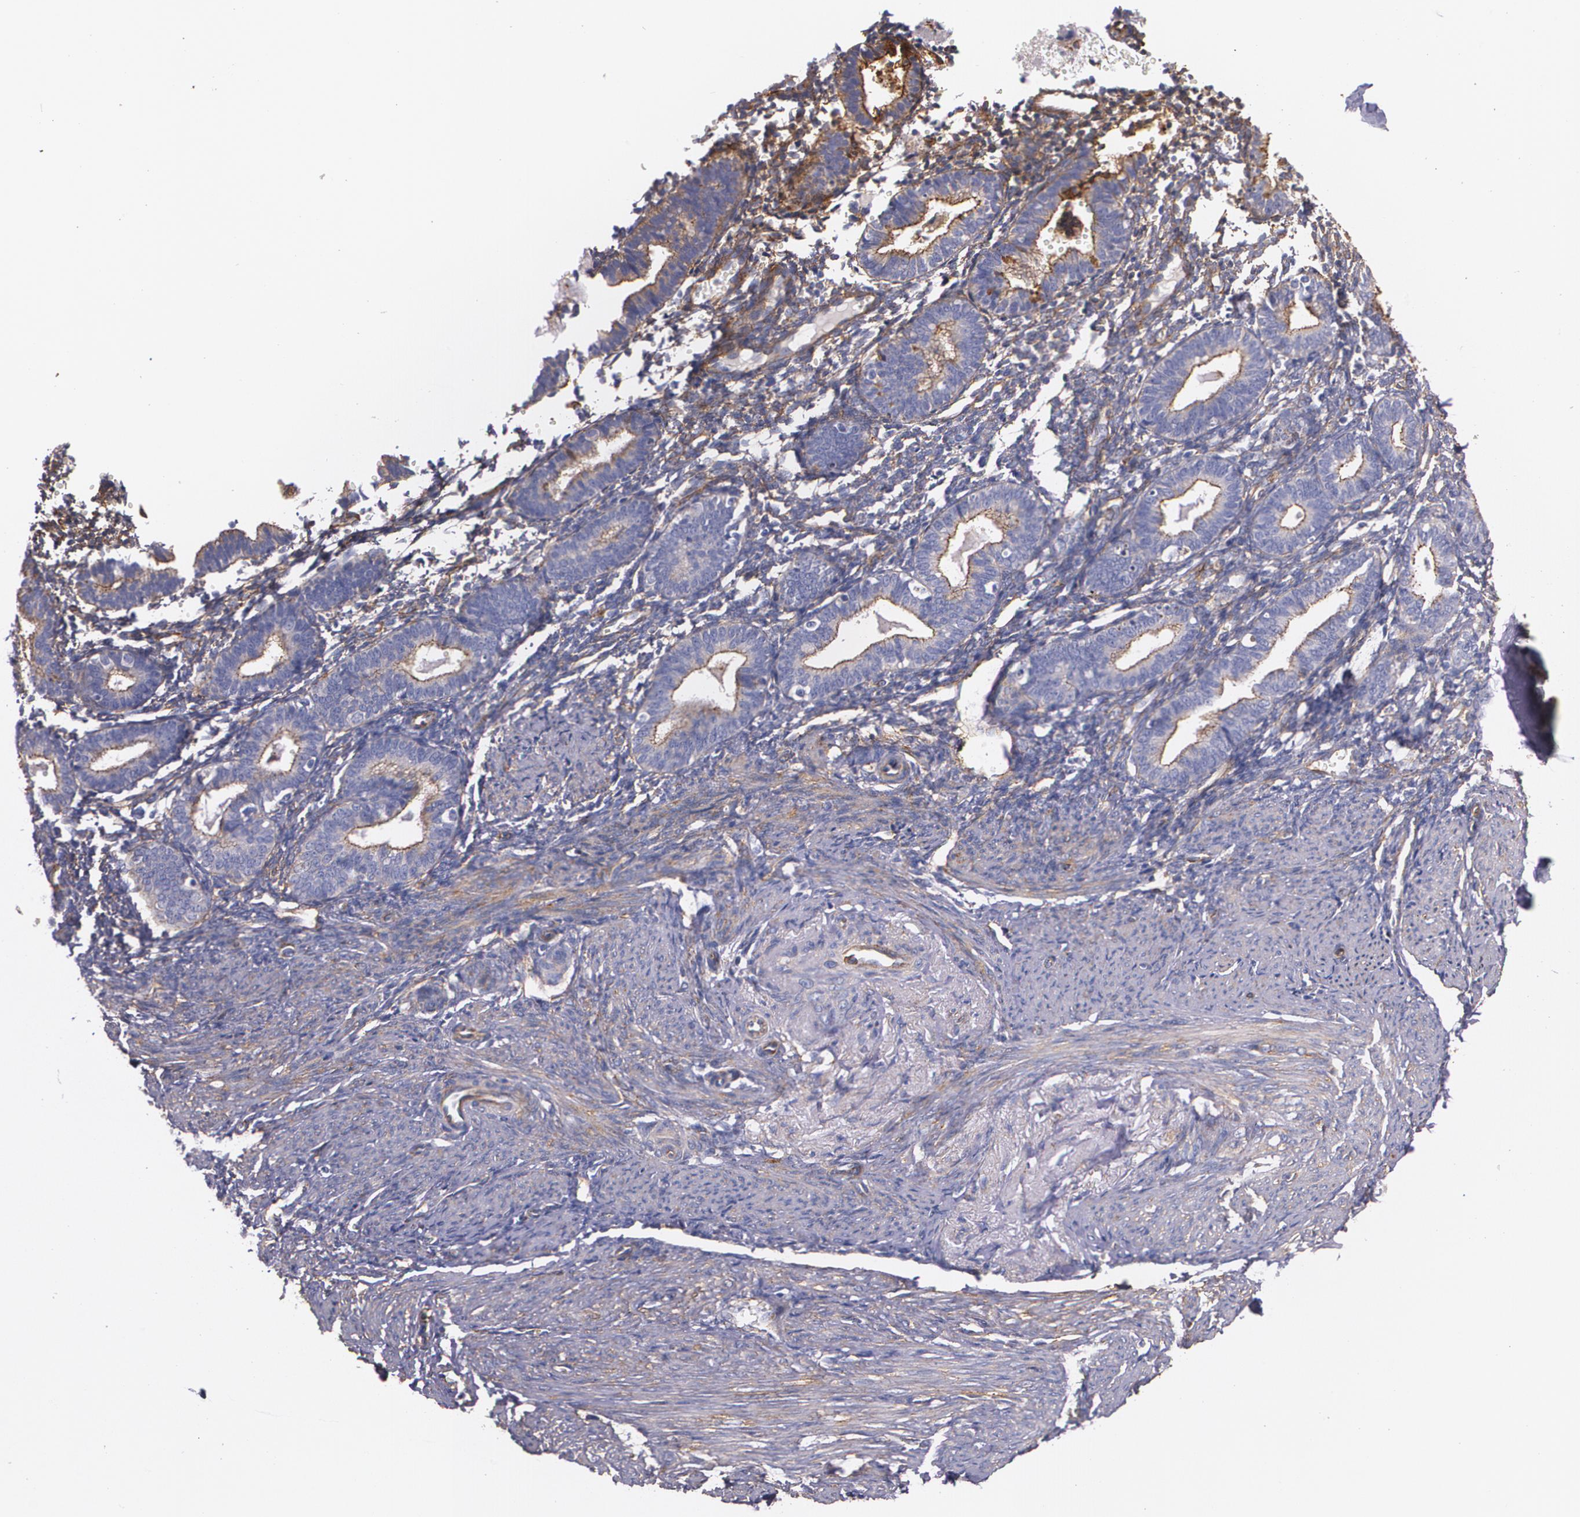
{"staining": {"intensity": "negative", "quantity": "none", "location": "none"}, "tissue": "endometrium", "cell_type": "Cells in endometrial stroma", "image_type": "normal", "snomed": [{"axis": "morphology", "description": "Normal tissue, NOS"}, {"axis": "topography", "description": "Endometrium"}], "caption": "This is an immunohistochemistry micrograph of normal human endometrium. There is no staining in cells in endometrial stroma.", "gene": "TJP1", "patient": {"sex": "female", "age": 61}}